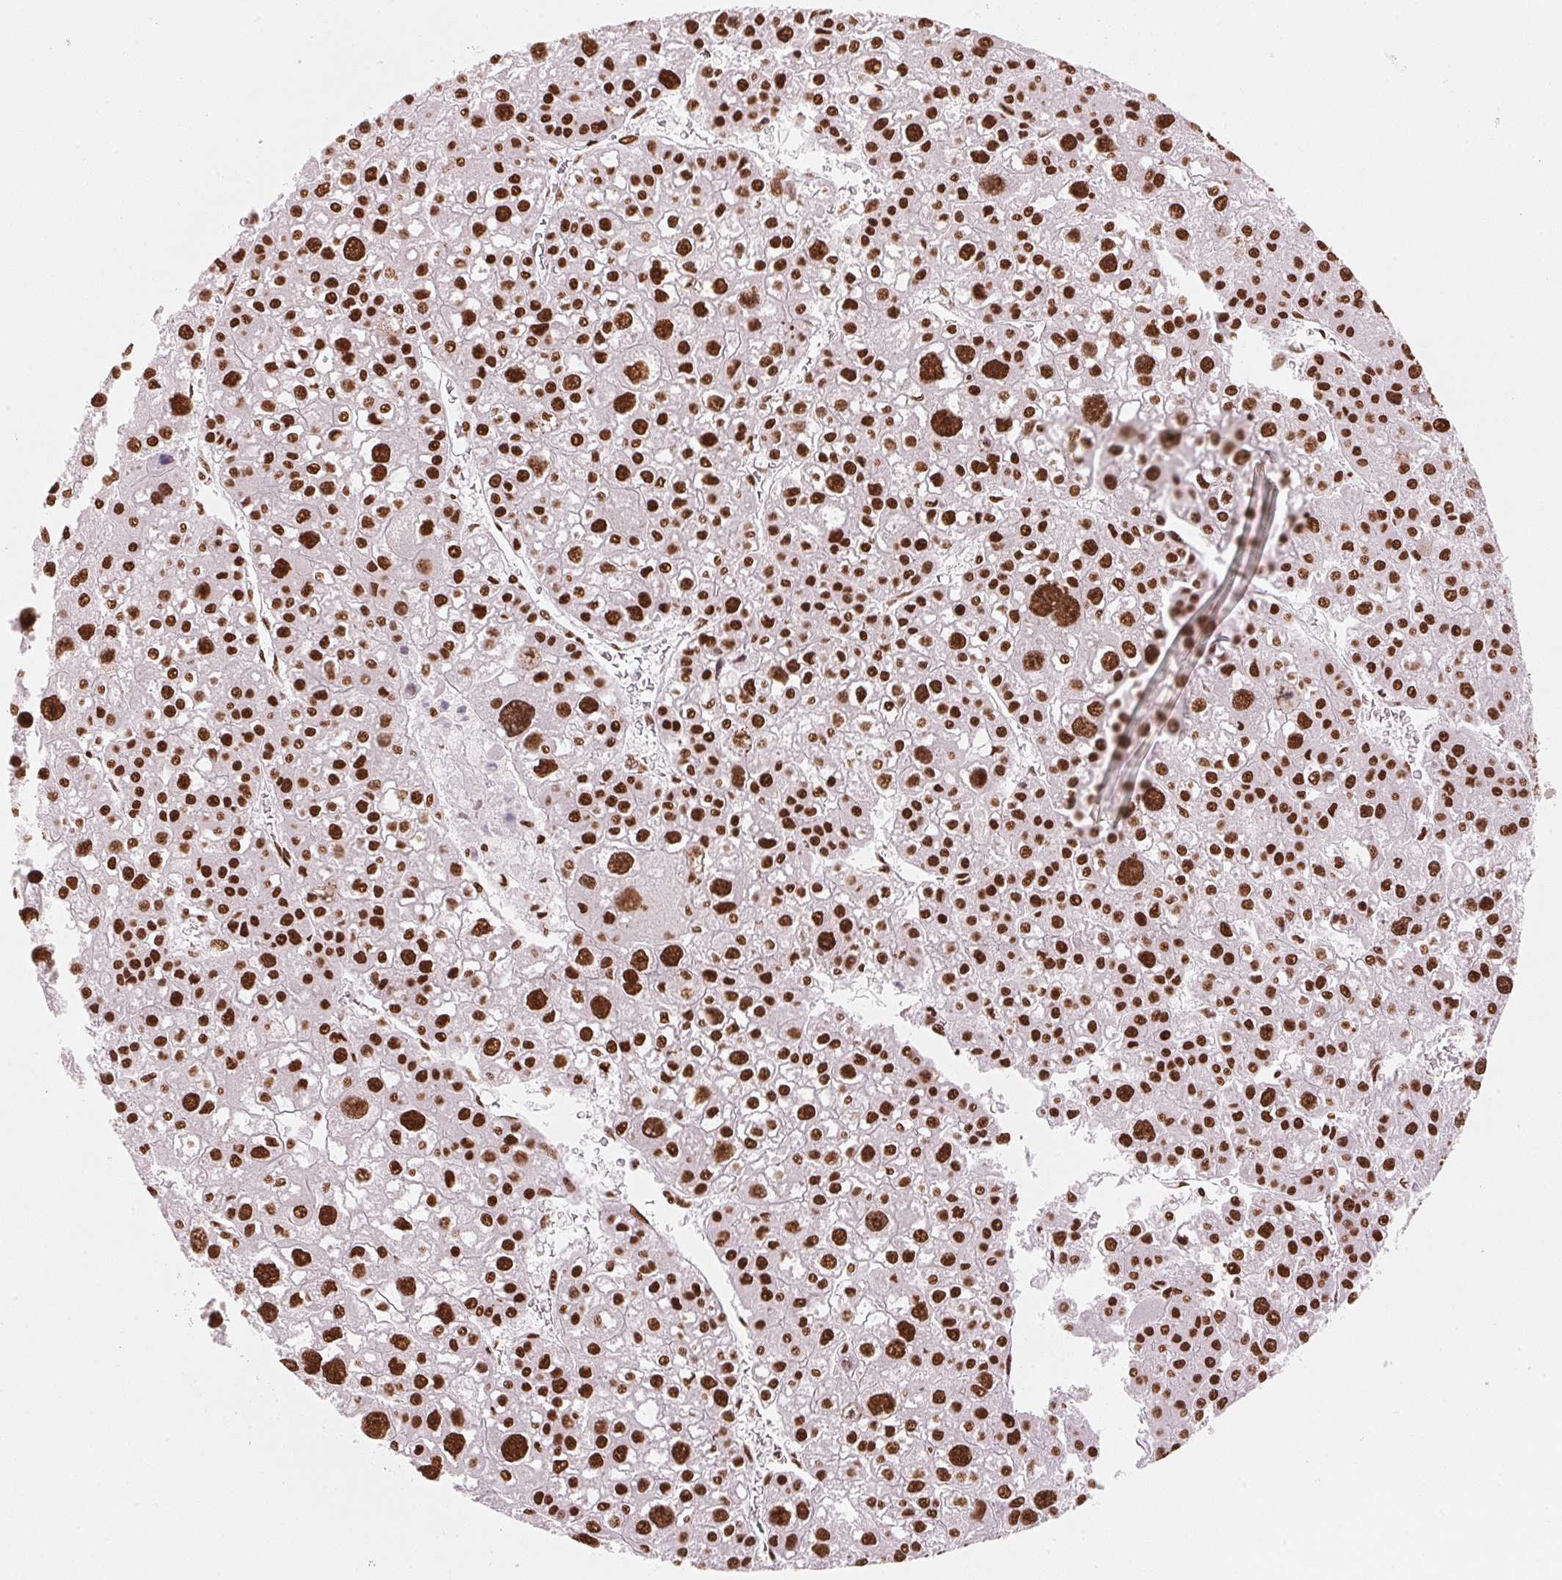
{"staining": {"intensity": "strong", "quantity": ">75%", "location": "nuclear"}, "tissue": "liver cancer", "cell_type": "Tumor cells", "image_type": "cancer", "snomed": [{"axis": "morphology", "description": "Carcinoma, Hepatocellular, NOS"}, {"axis": "topography", "description": "Liver"}], "caption": "This image exhibits hepatocellular carcinoma (liver) stained with immunohistochemistry (IHC) to label a protein in brown. The nuclear of tumor cells show strong positivity for the protein. Nuclei are counter-stained blue.", "gene": "NXF1", "patient": {"sex": "male", "age": 73}}